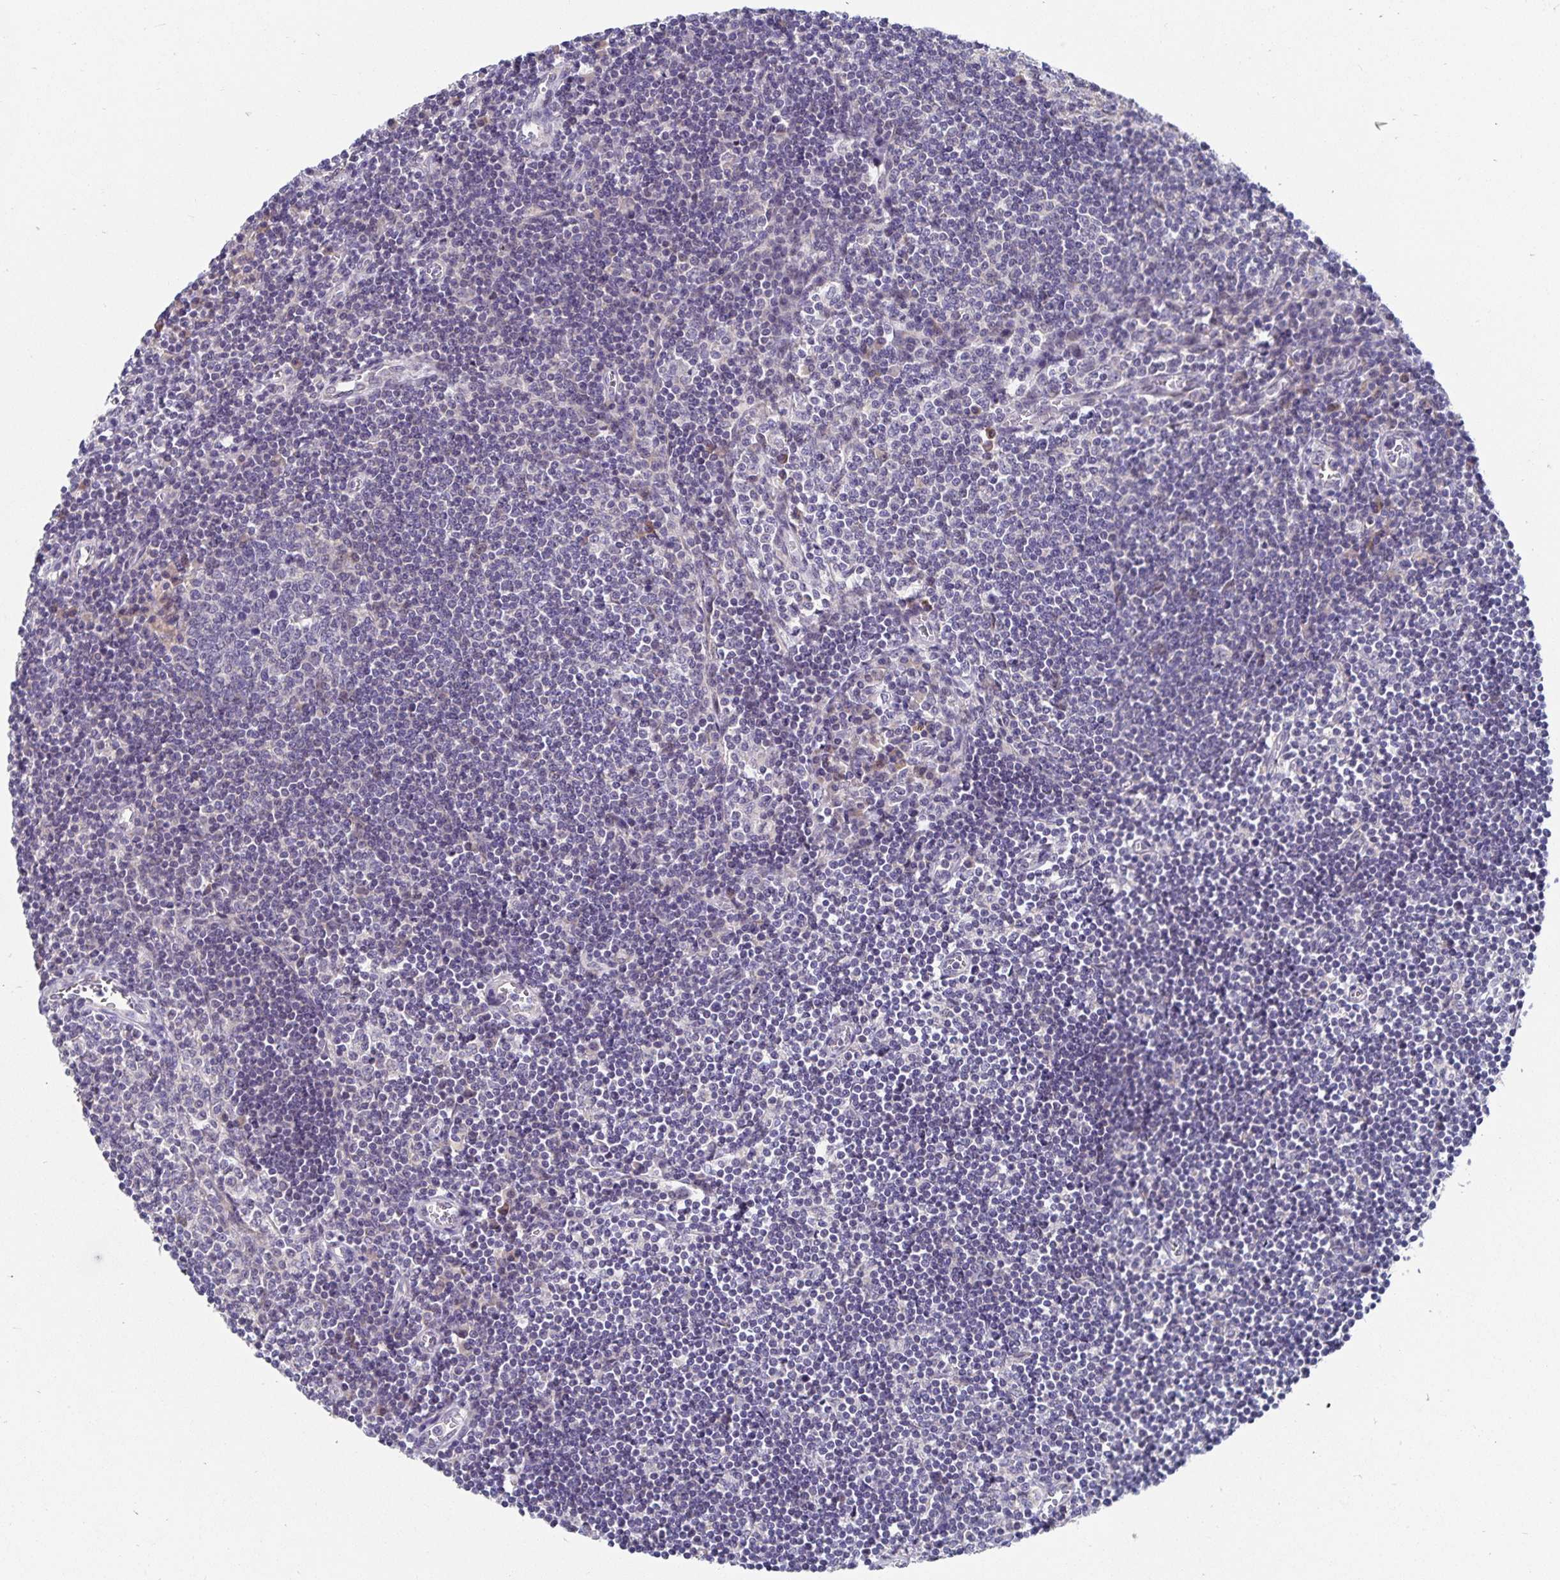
{"staining": {"intensity": "negative", "quantity": "none", "location": "none"}, "tissue": "lymph node", "cell_type": "Germinal center cells", "image_type": "normal", "snomed": [{"axis": "morphology", "description": "Normal tissue, NOS"}, {"axis": "topography", "description": "Lymph node"}], "caption": "Human lymph node stained for a protein using immunohistochemistry displays no staining in germinal center cells.", "gene": "ZIK1", "patient": {"sex": "male", "age": 67}}